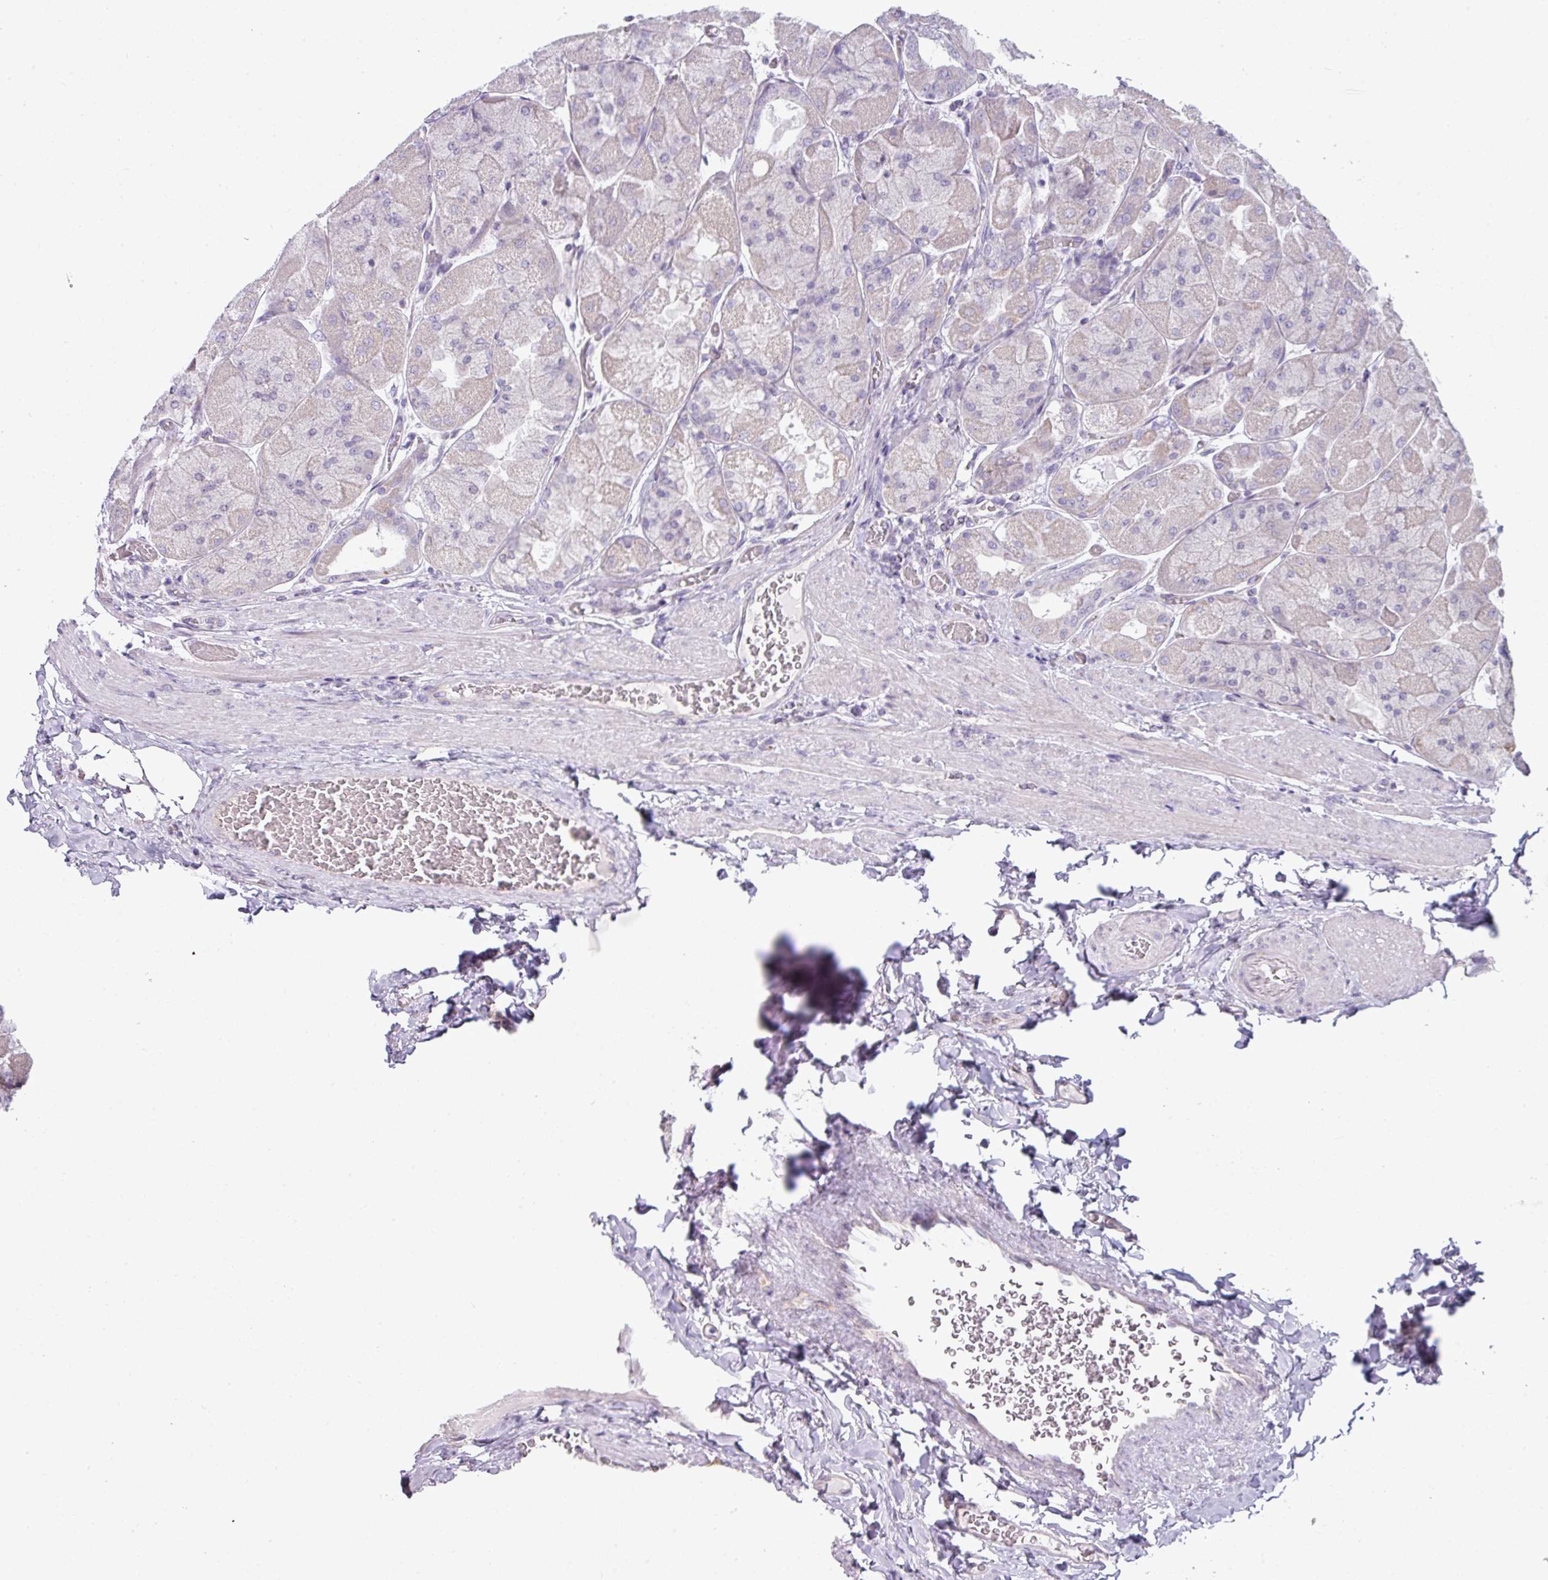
{"staining": {"intensity": "strong", "quantity": "<25%", "location": "cytoplasmic/membranous"}, "tissue": "stomach", "cell_type": "Glandular cells", "image_type": "normal", "snomed": [{"axis": "morphology", "description": "Normal tissue, NOS"}, {"axis": "topography", "description": "Stomach"}], "caption": "Immunohistochemistry histopathology image of unremarkable stomach: human stomach stained using immunohistochemistry displays medium levels of strong protein expression localized specifically in the cytoplasmic/membranous of glandular cells, appearing as a cytoplasmic/membranous brown color.", "gene": "STAT5A", "patient": {"sex": "female", "age": 61}}